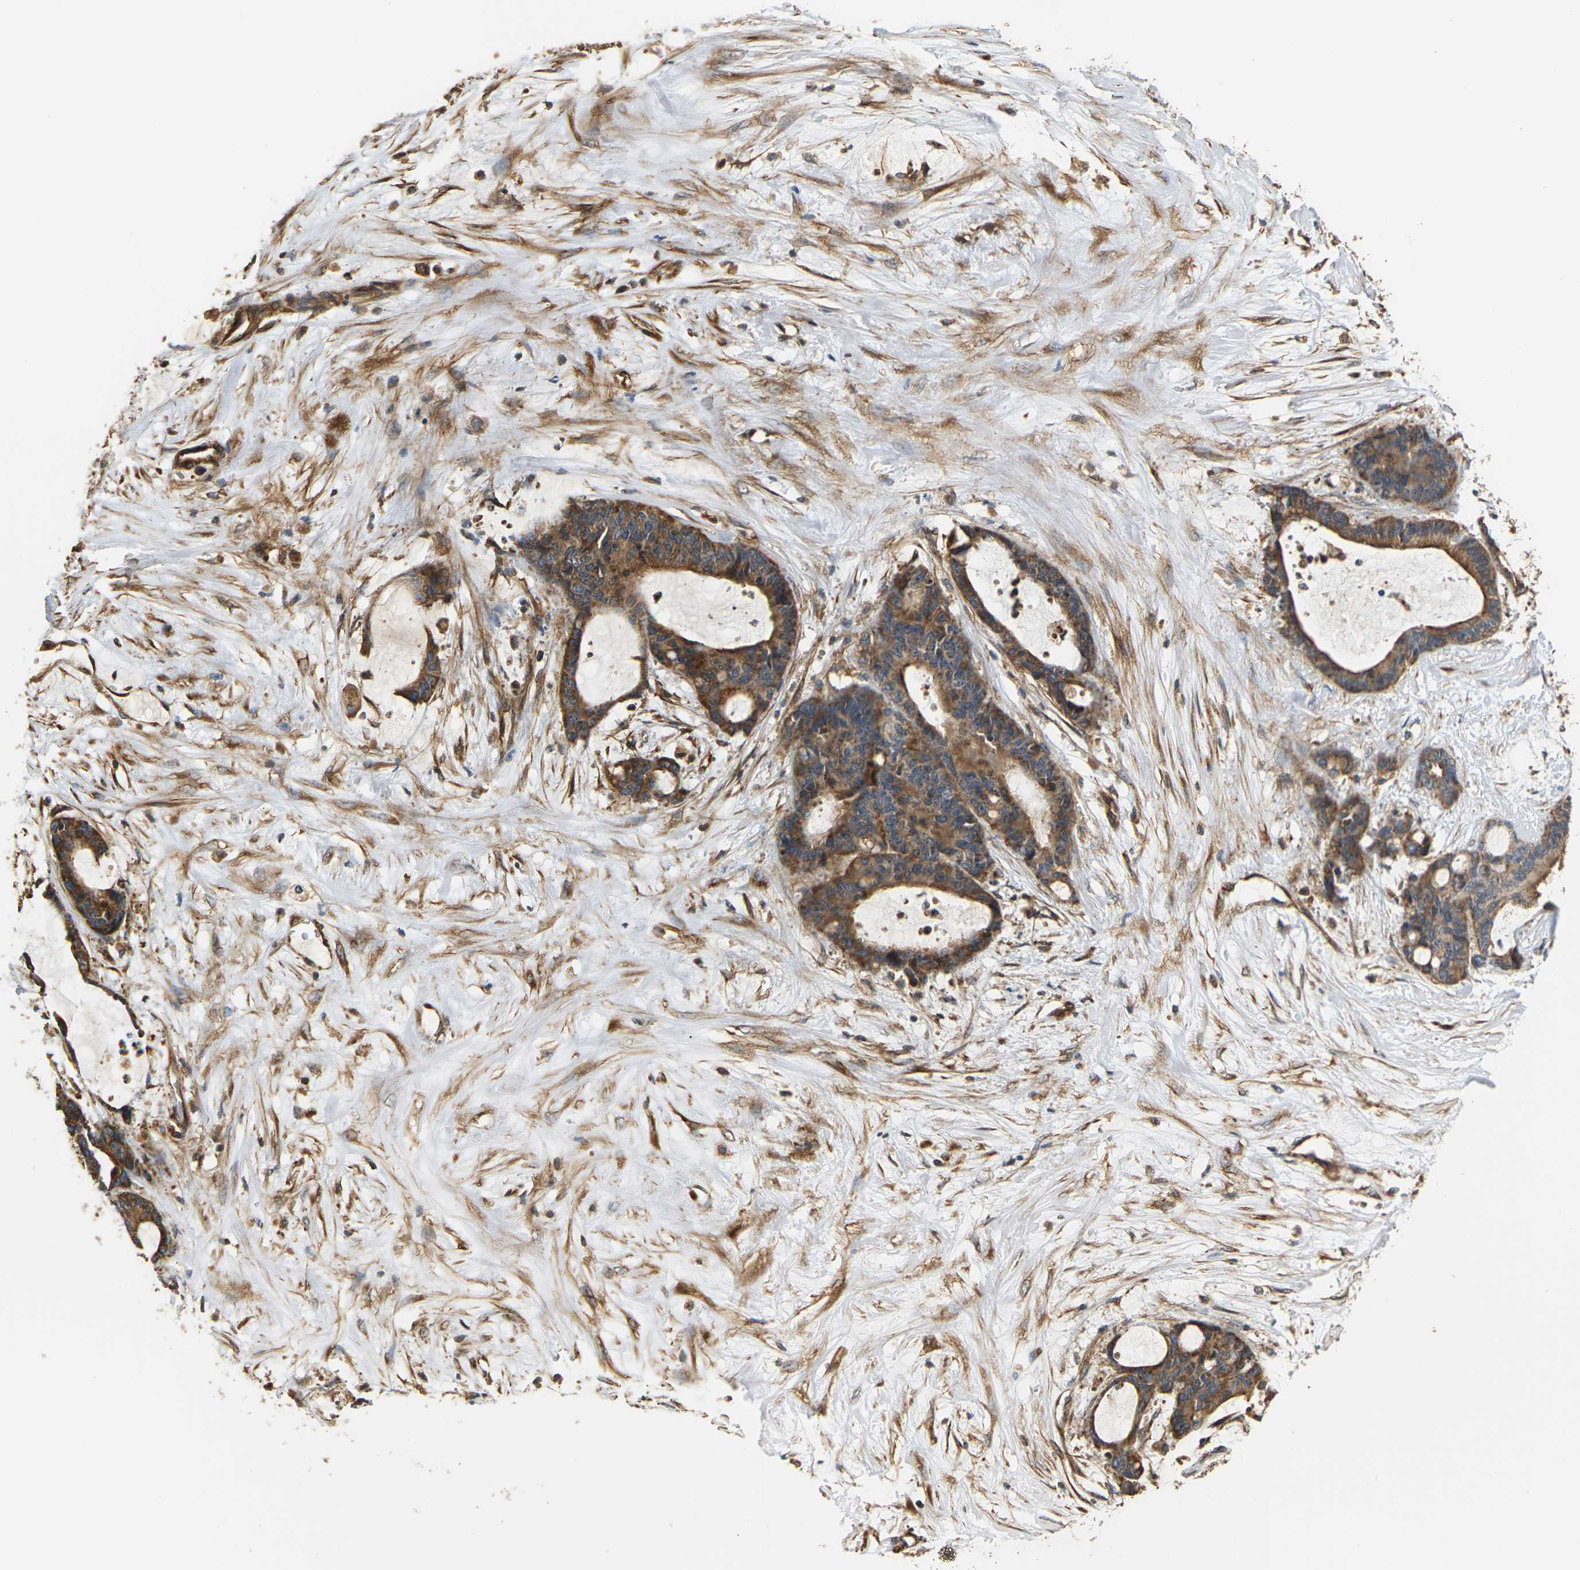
{"staining": {"intensity": "strong", "quantity": ">75%", "location": "cytoplasmic/membranous"}, "tissue": "liver cancer", "cell_type": "Tumor cells", "image_type": "cancer", "snomed": [{"axis": "morphology", "description": "Cholangiocarcinoma"}, {"axis": "topography", "description": "Liver"}], "caption": "A histopathology image of human cholangiocarcinoma (liver) stained for a protein demonstrates strong cytoplasmic/membranous brown staining in tumor cells.", "gene": "PCDHB4", "patient": {"sex": "female", "age": 73}}